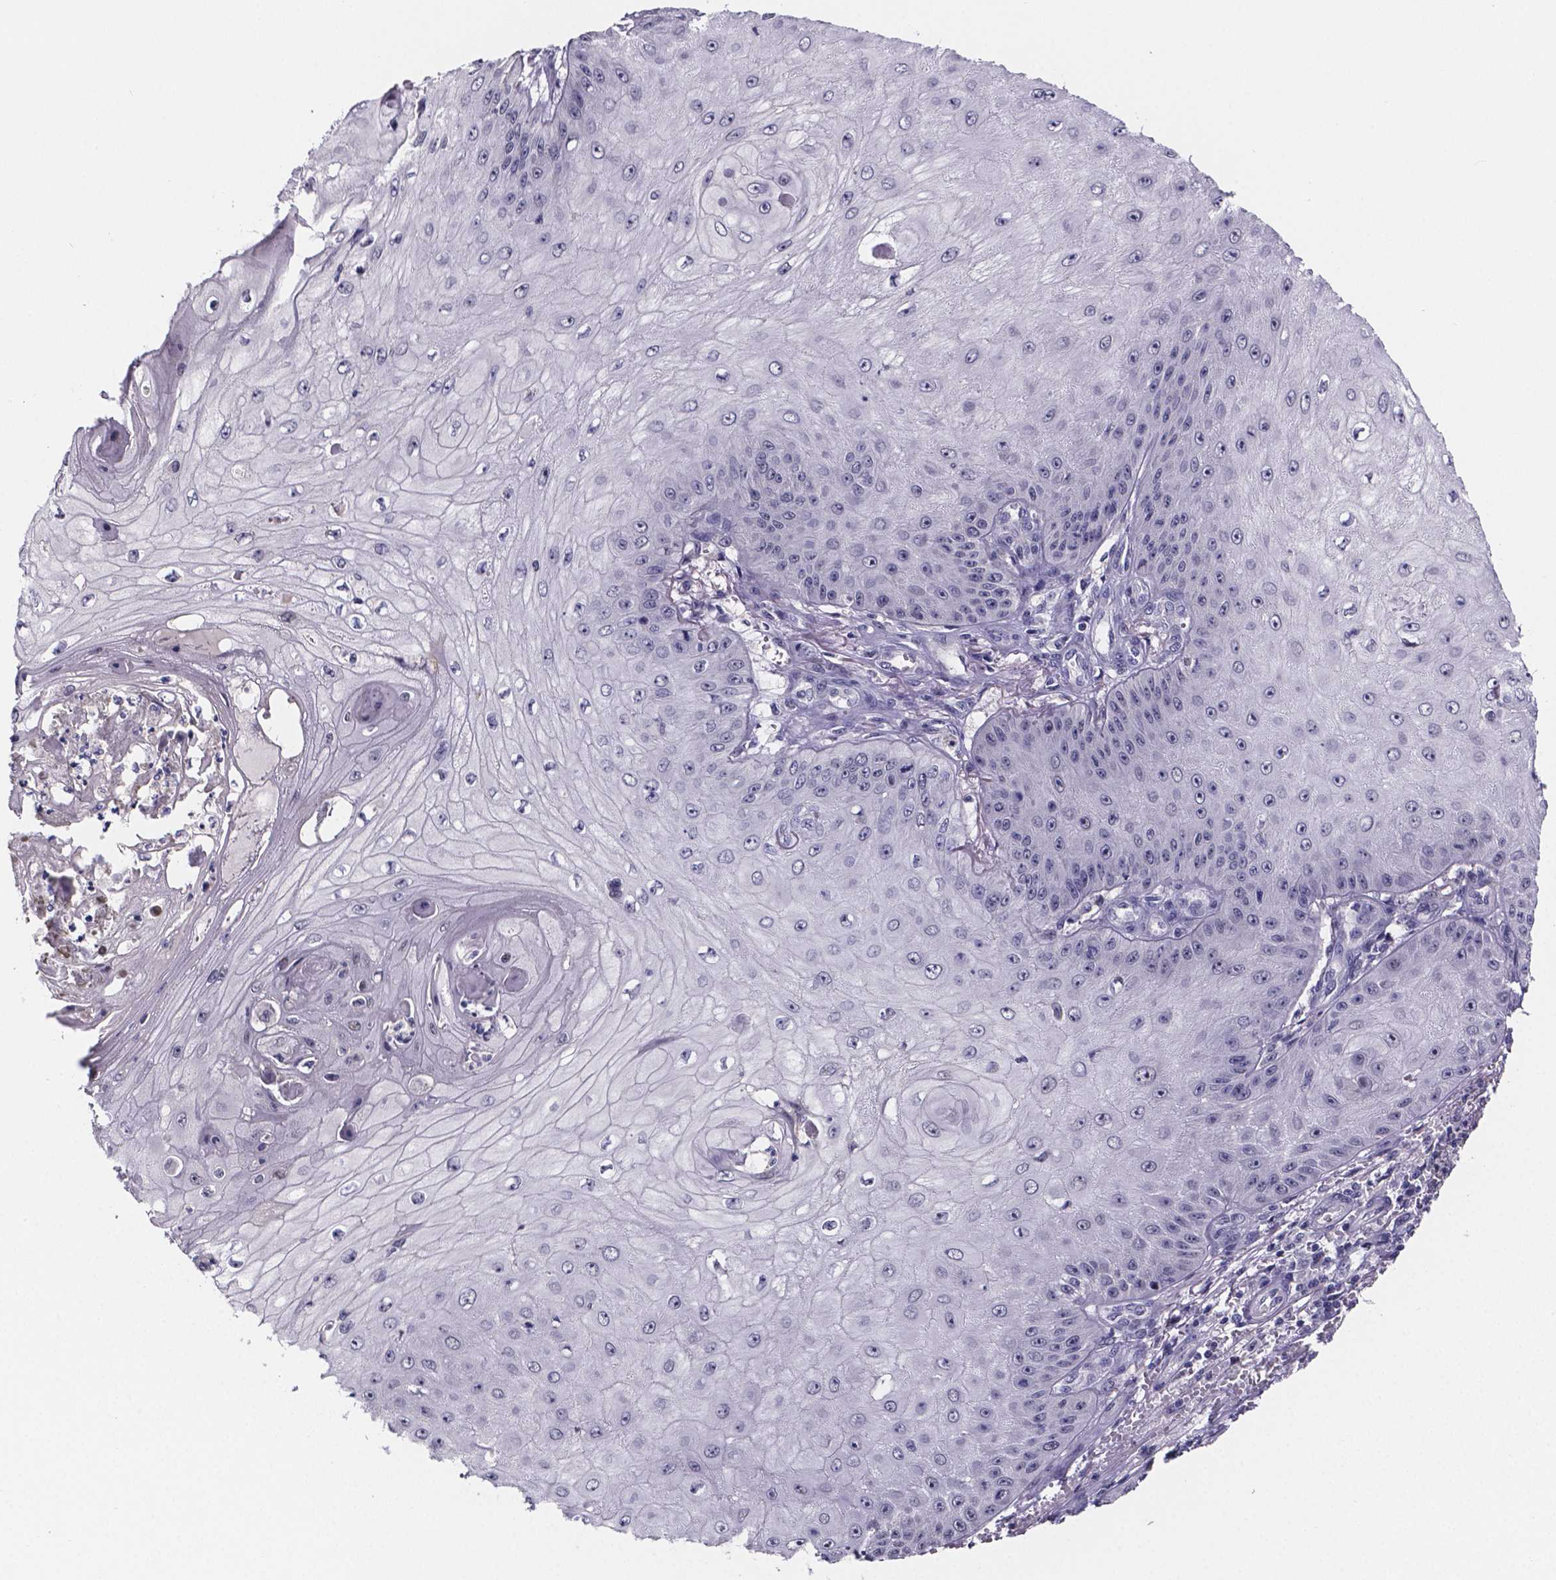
{"staining": {"intensity": "negative", "quantity": "none", "location": "none"}, "tissue": "skin cancer", "cell_type": "Tumor cells", "image_type": "cancer", "snomed": [{"axis": "morphology", "description": "Squamous cell carcinoma, NOS"}, {"axis": "topography", "description": "Skin"}], "caption": "Tumor cells show no significant protein positivity in skin cancer.", "gene": "IZUMO1", "patient": {"sex": "male", "age": 70}}